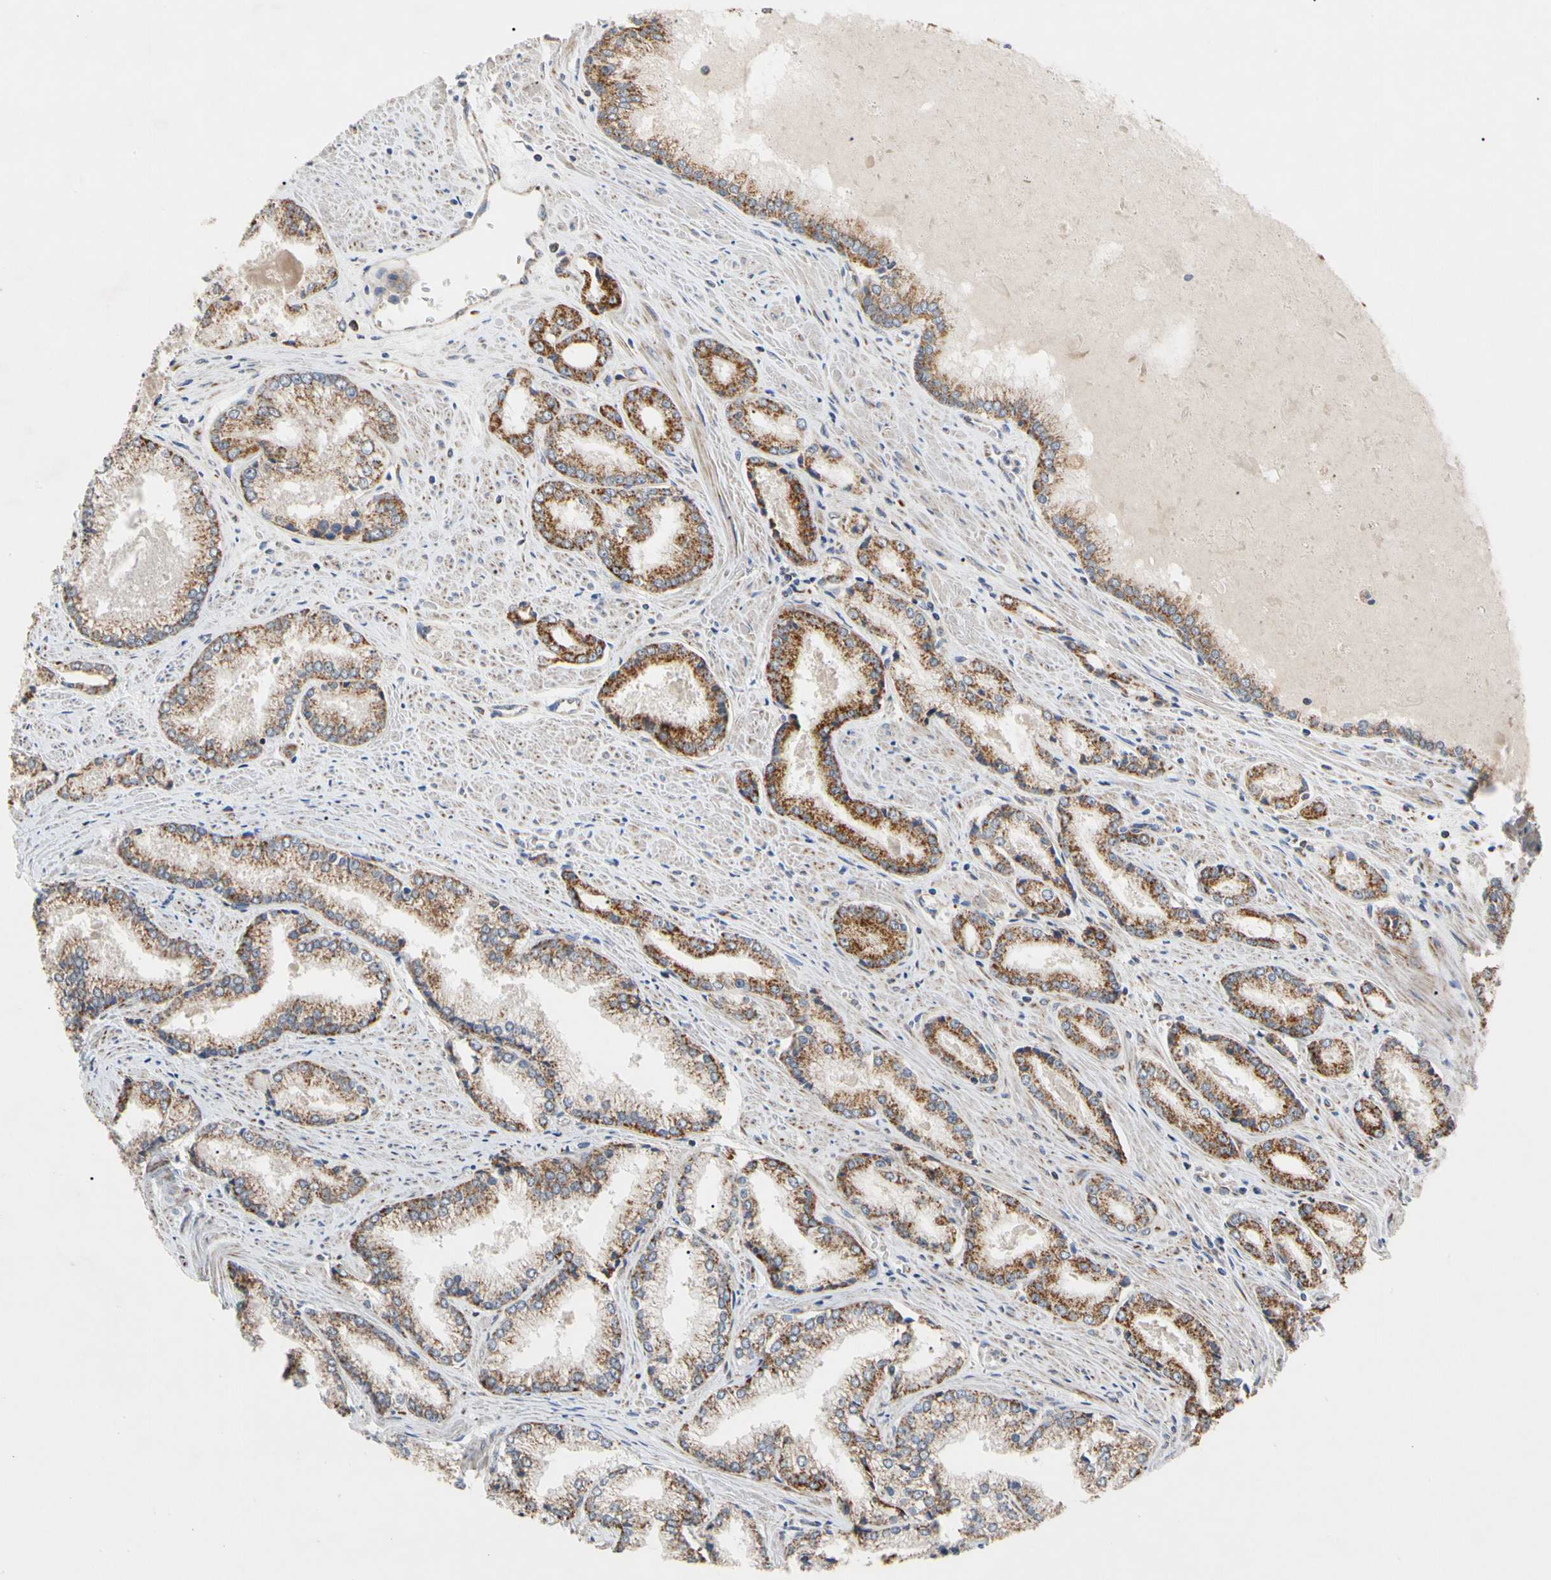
{"staining": {"intensity": "moderate", "quantity": ">75%", "location": "cytoplasmic/membranous"}, "tissue": "prostate cancer", "cell_type": "Tumor cells", "image_type": "cancer", "snomed": [{"axis": "morphology", "description": "Adenocarcinoma, Low grade"}, {"axis": "topography", "description": "Prostate"}], "caption": "Human adenocarcinoma (low-grade) (prostate) stained for a protein (brown) demonstrates moderate cytoplasmic/membranous positive expression in approximately >75% of tumor cells.", "gene": "GPD2", "patient": {"sex": "male", "age": 64}}